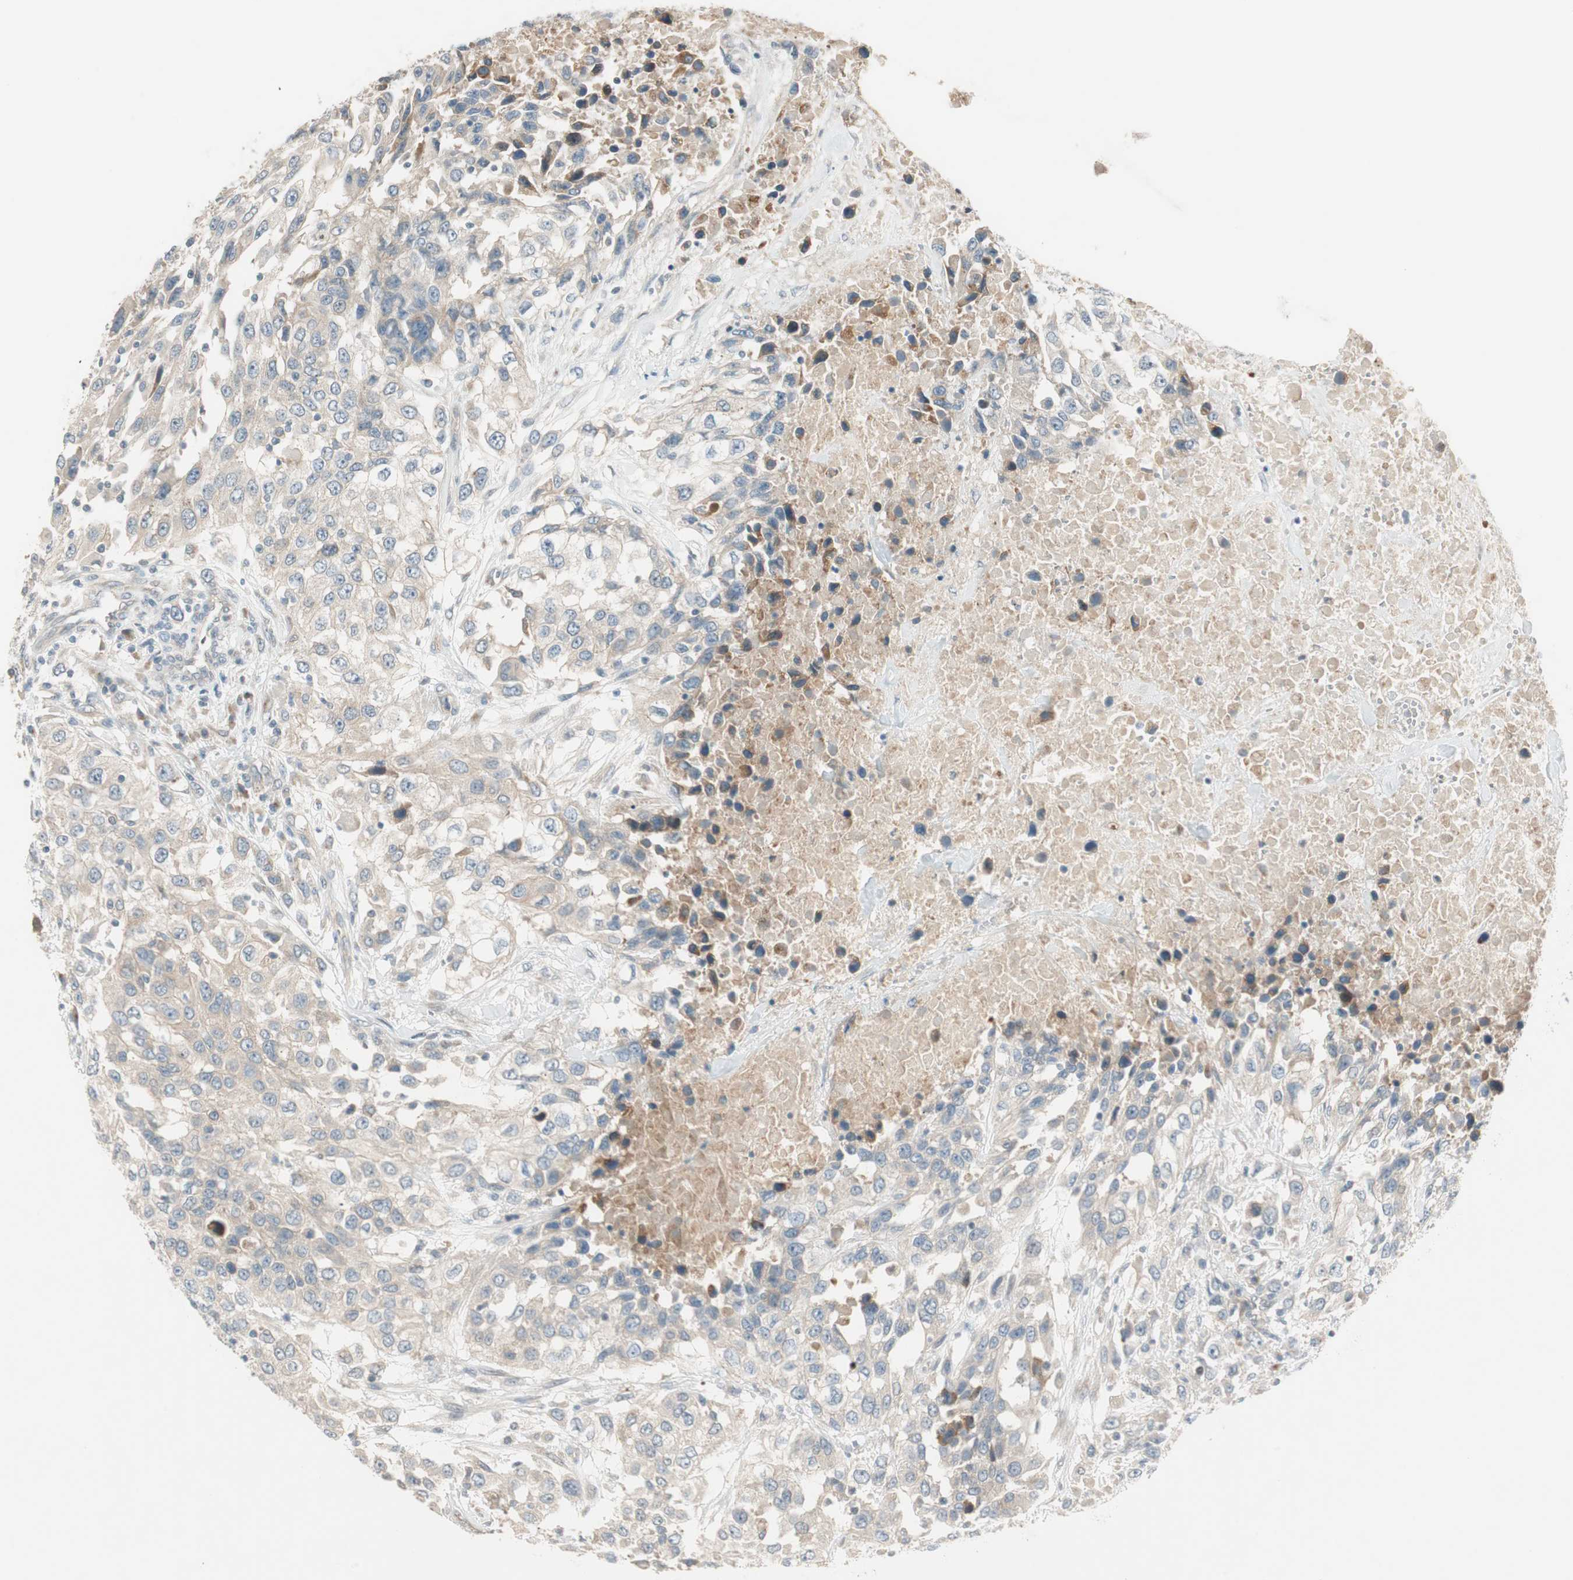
{"staining": {"intensity": "weak", "quantity": "25%-75%", "location": "cytoplasmic/membranous"}, "tissue": "urothelial cancer", "cell_type": "Tumor cells", "image_type": "cancer", "snomed": [{"axis": "morphology", "description": "Urothelial carcinoma, High grade"}, {"axis": "topography", "description": "Urinary bladder"}], "caption": "Immunohistochemistry of urothelial carcinoma (high-grade) reveals low levels of weak cytoplasmic/membranous expression in approximately 25%-75% of tumor cells.", "gene": "CGRRF1", "patient": {"sex": "female", "age": 80}}